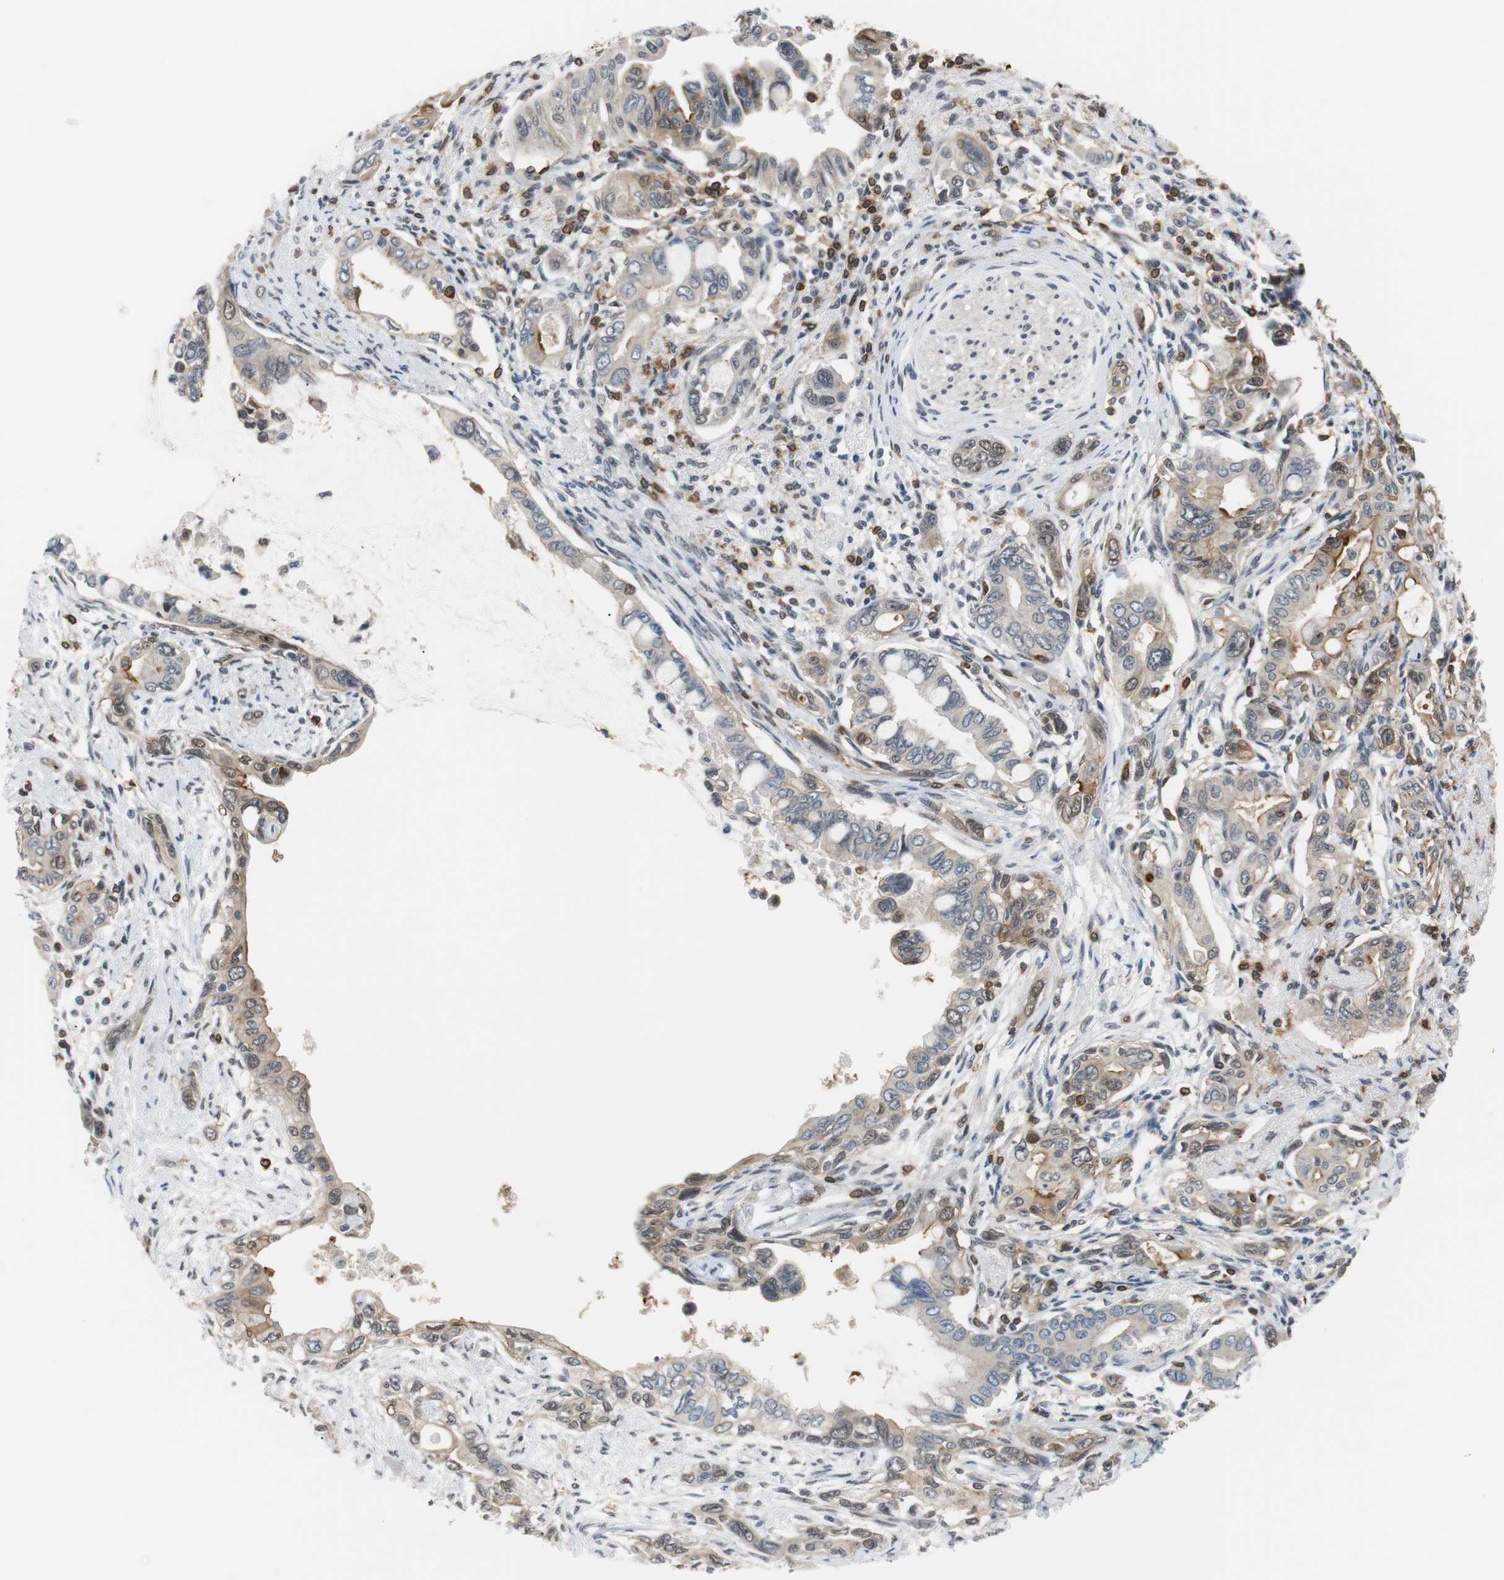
{"staining": {"intensity": "moderate", "quantity": "<25%", "location": "cytoplasmic/membranous,nuclear"}, "tissue": "pancreatic cancer", "cell_type": "Tumor cells", "image_type": "cancer", "snomed": [{"axis": "morphology", "description": "Adenocarcinoma, NOS"}, {"axis": "topography", "description": "Pancreas"}], "caption": "A photomicrograph showing moderate cytoplasmic/membranous and nuclear staining in approximately <25% of tumor cells in adenocarcinoma (pancreatic), as visualized by brown immunohistochemical staining.", "gene": "SIRT1", "patient": {"sex": "female", "age": 60}}